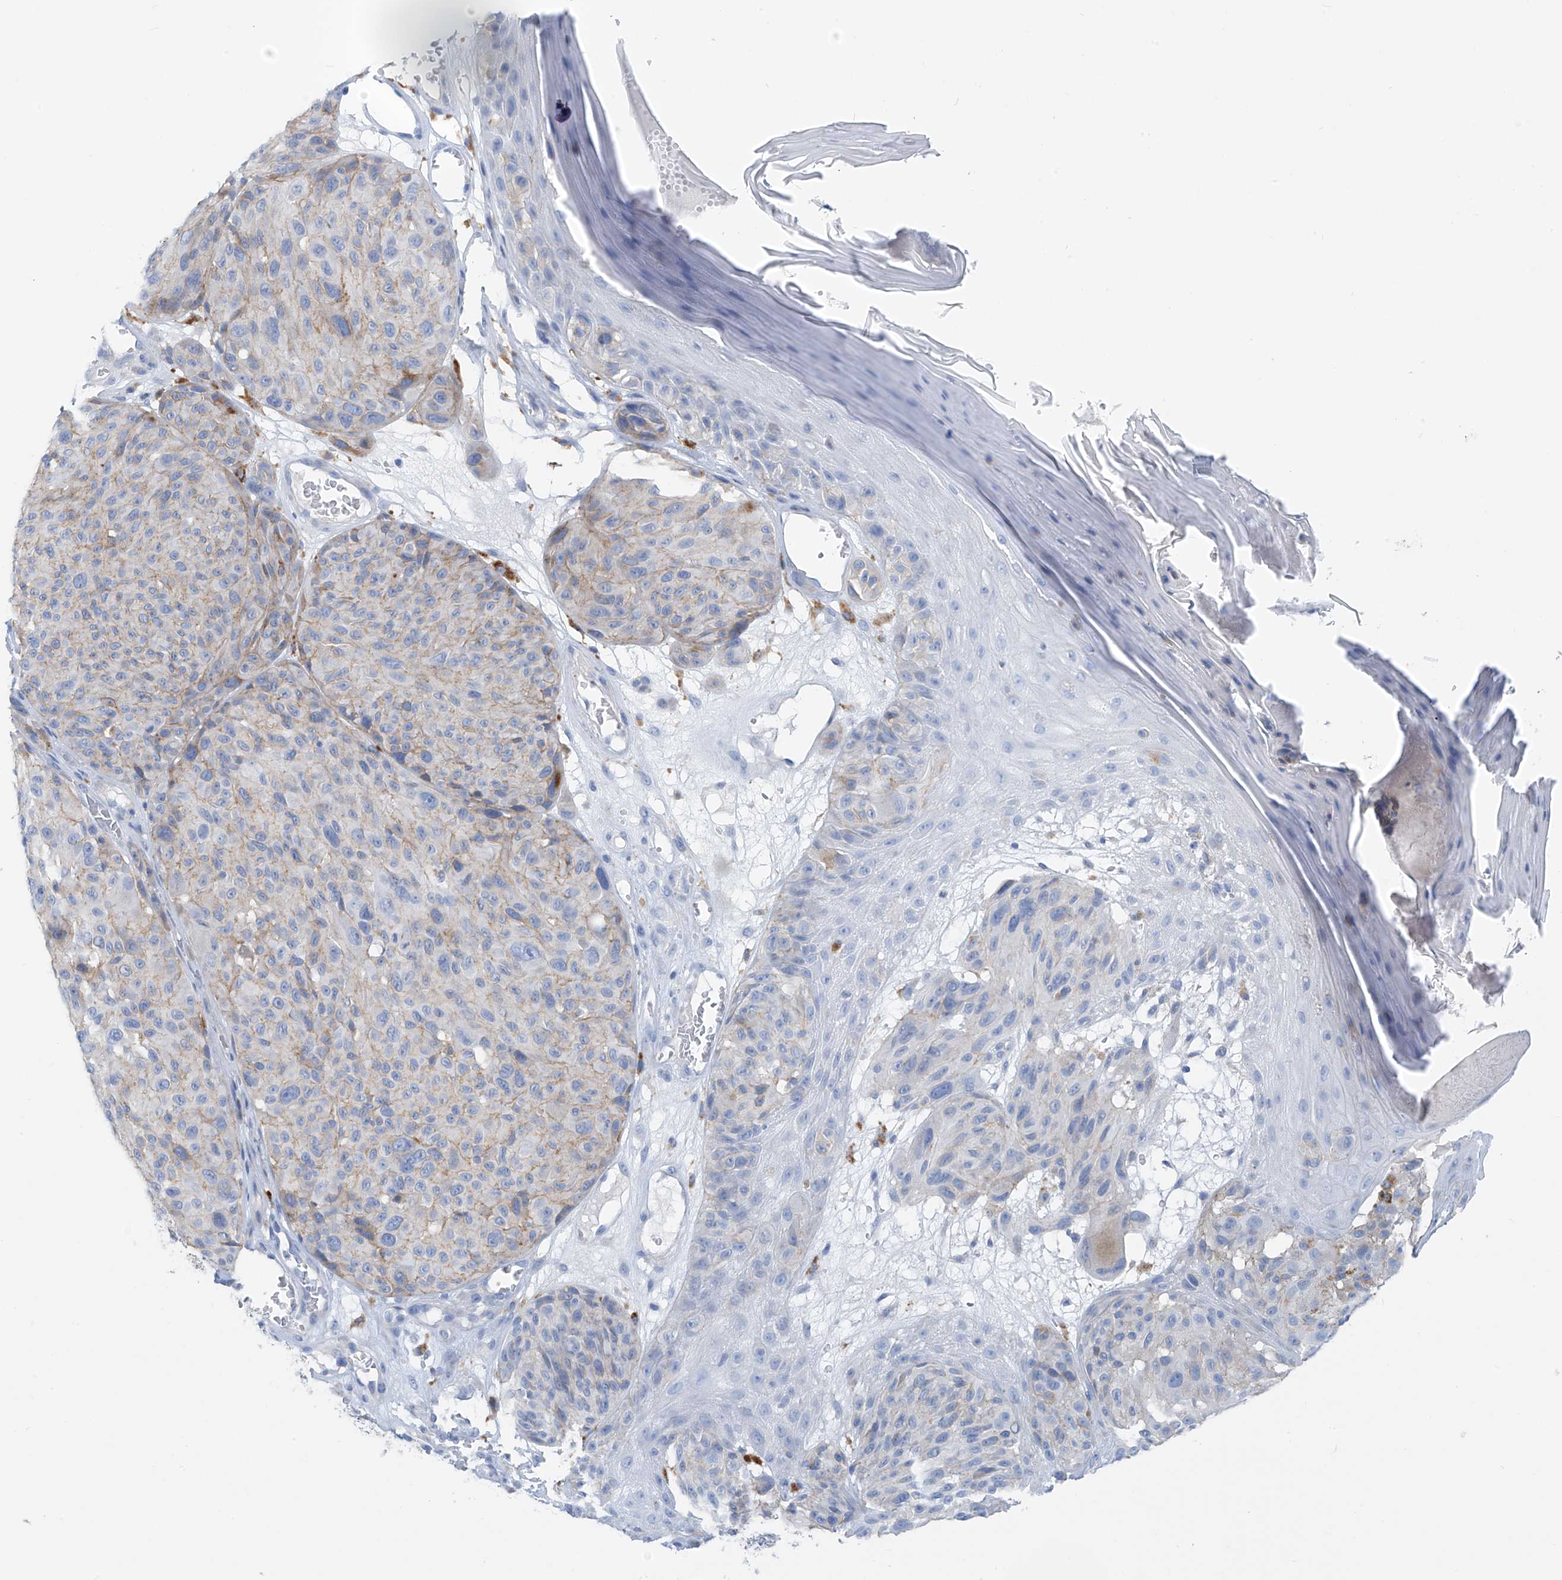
{"staining": {"intensity": "weak", "quantity": "<25%", "location": "cytoplasmic/membranous"}, "tissue": "melanoma", "cell_type": "Tumor cells", "image_type": "cancer", "snomed": [{"axis": "morphology", "description": "Malignant melanoma, NOS"}, {"axis": "topography", "description": "Skin"}], "caption": "This is a photomicrograph of immunohistochemistry (IHC) staining of melanoma, which shows no expression in tumor cells.", "gene": "GLMP", "patient": {"sex": "male", "age": 83}}